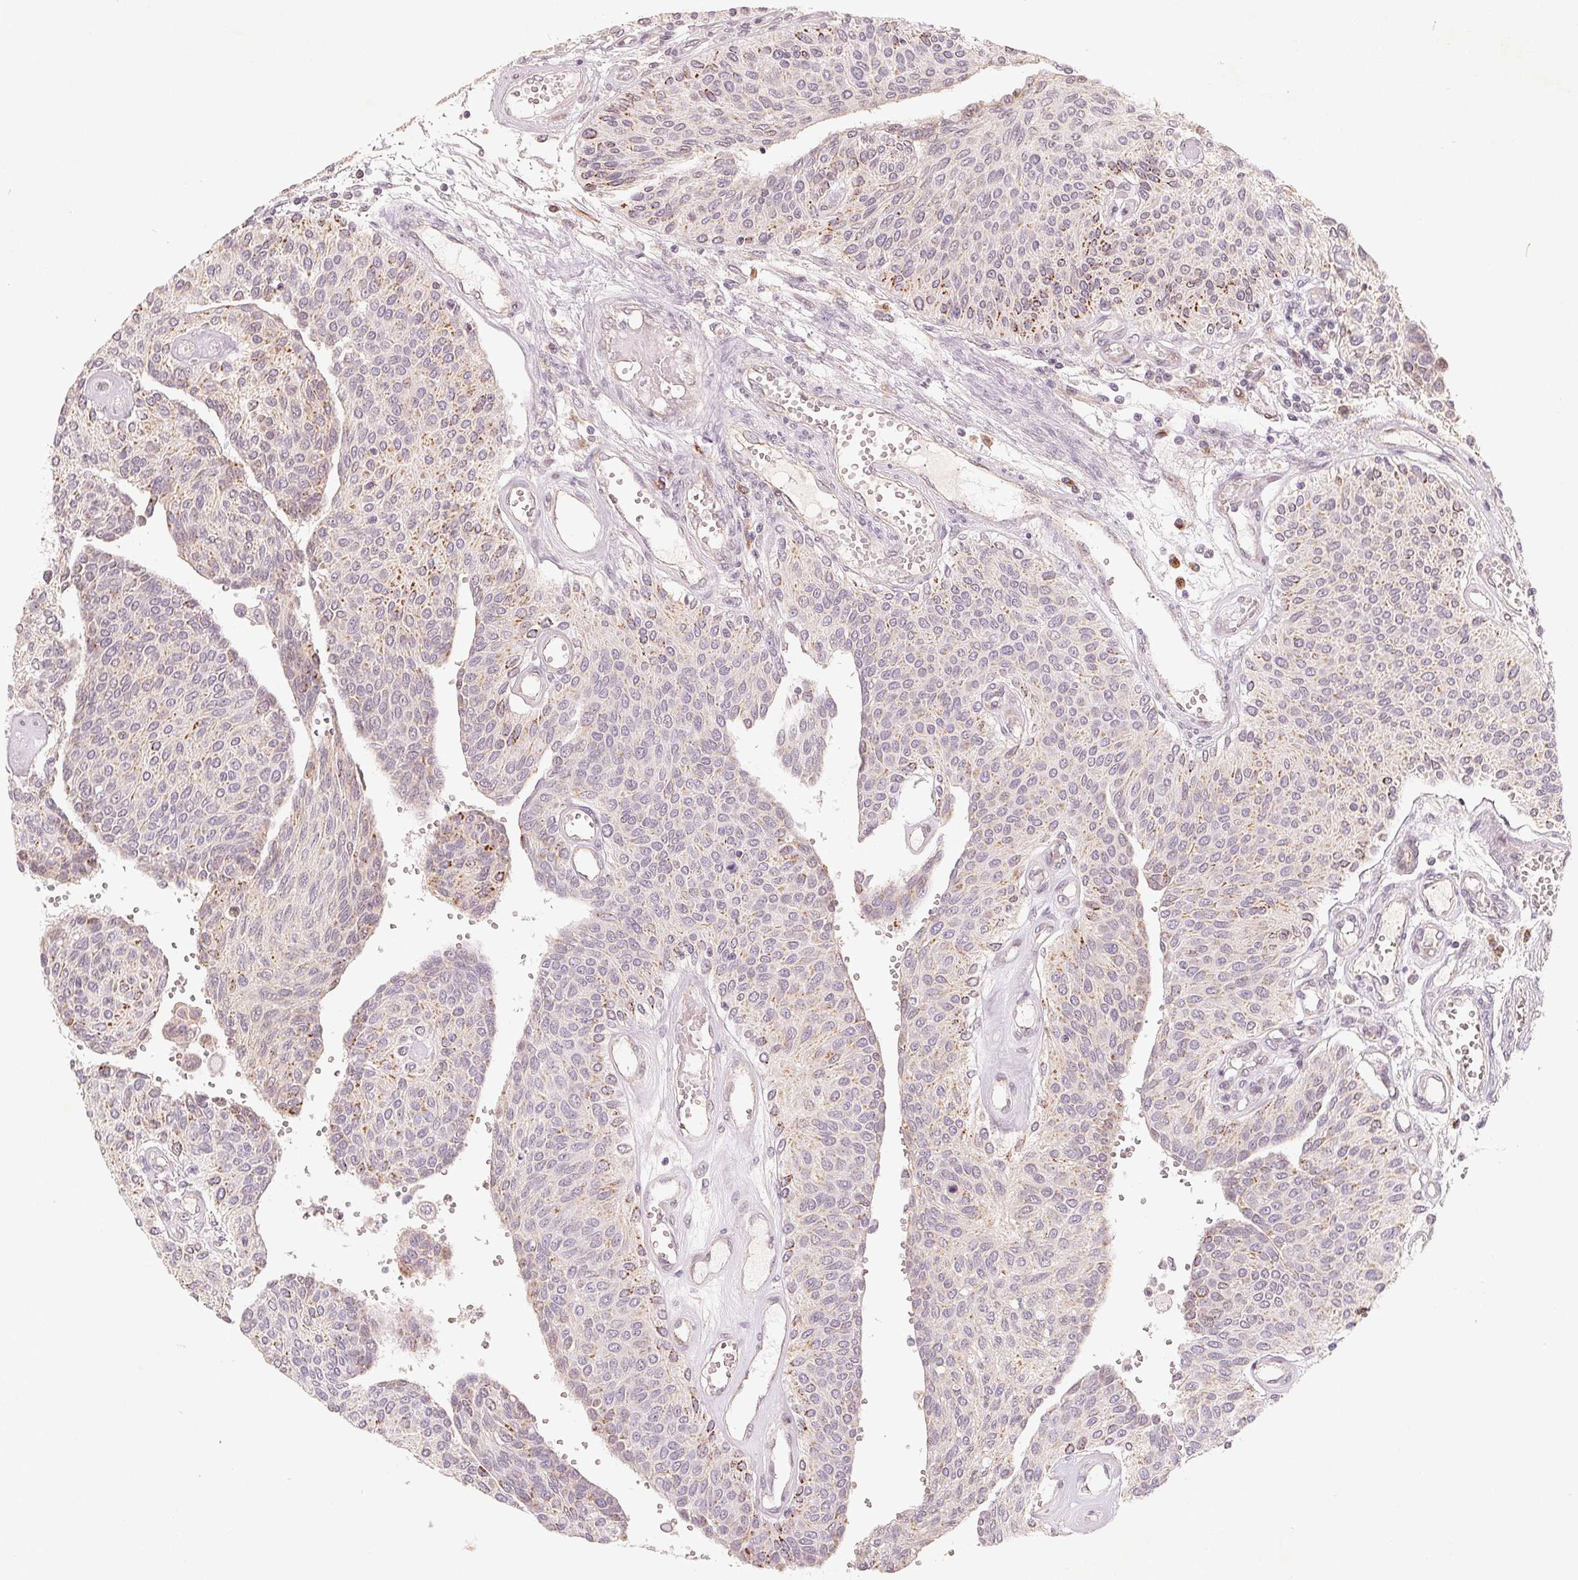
{"staining": {"intensity": "weak", "quantity": "25%-75%", "location": "cytoplasmic/membranous"}, "tissue": "urothelial cancer", "cell_type": "Tumor cells", "image_type": "cancer", "snomed": [{"axis": "morphology", "description": "Urothelial carcinoma, NOS"}, {"axis": "topography", "description": "Urinary bladder"}], "caption": "High-magnification brightfield microscopy of urothelial cancer stained with DAB (brown) and counterstained with hematoxylin (blue). tumor cells exhibit weak cytoplasmic/membranous expression is present in approximately25%-75% of cells.", "gene": "TMSB15B", "patient": {"sex": "male", "age": 55}}